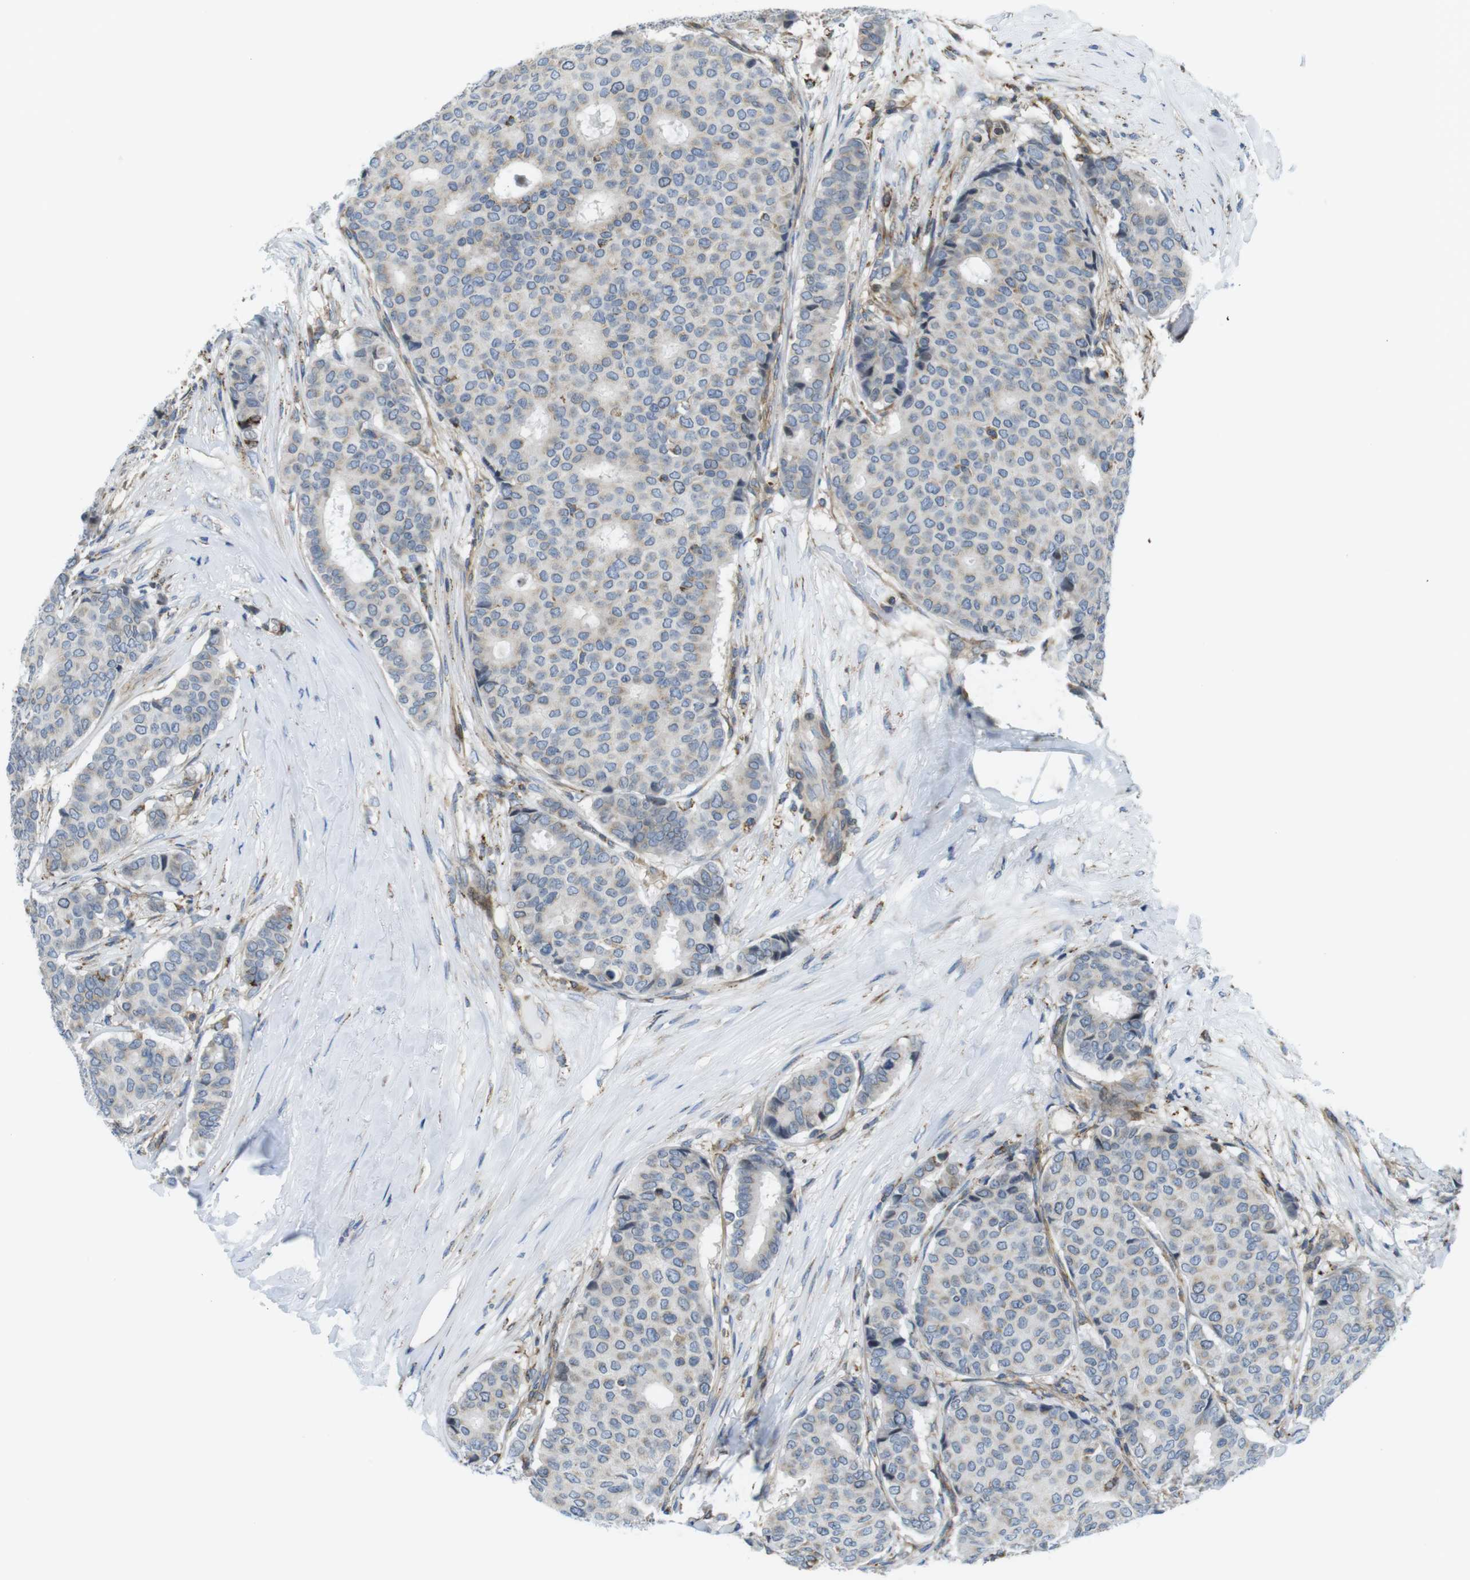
{"staining": {"intensity": "negative", "quantity": "none", "location": "none"}, "tissue": "breast cancer", "cell_type": "Tumor cells", "image_type": "cancer", "snomed": [{"axis": "morphology", "description": "Duct carcinoma"}, {"axis": "topography", "description": "Breast"}], "caption": "Protein analysis of breast invasive ductal carcinoma reveals no significant staining in tumor cells.", "gene": "KCNE3", "patient": {"sex": "female", "age": 75}}